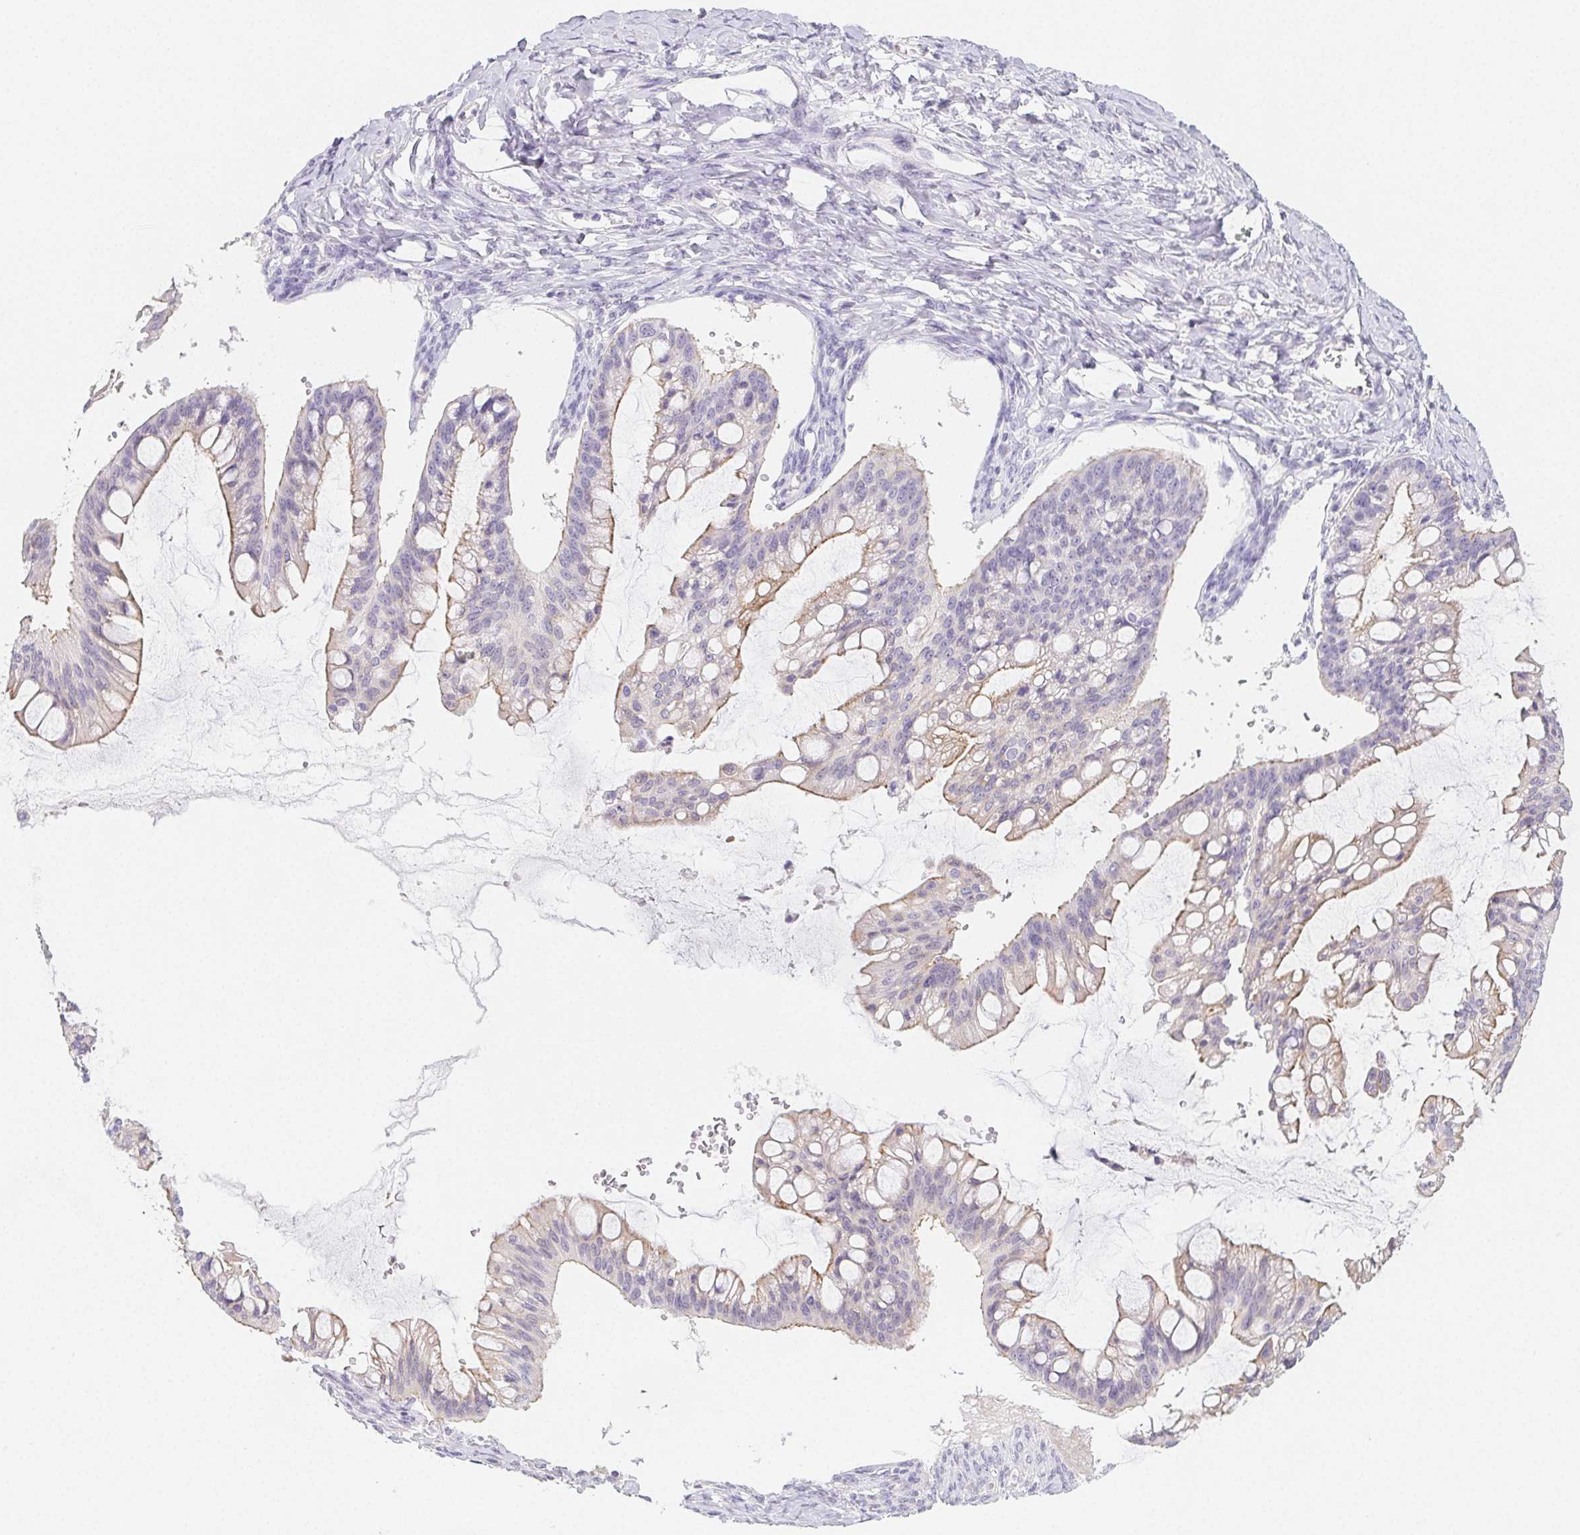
{"staining": {"intensity": "weak", "quantity": "<25%", "location": "cytoplasmic/membranous"}, "tissue": "ovarian cancer", "cell_type": "Tumor cells", "image_type": "cancer", "snomed": [{"axis": "morphology", "description": "Cystadenocarcinoma, mucinous, NOS"}, {"axis": "topography", "description": "Ovary"}], "caption": "Protein analysis of ovarian cancer shows no significant staining in tumor cells.", "gene": "ZBBX", "patient": {"sex": "female", "age": 73}}